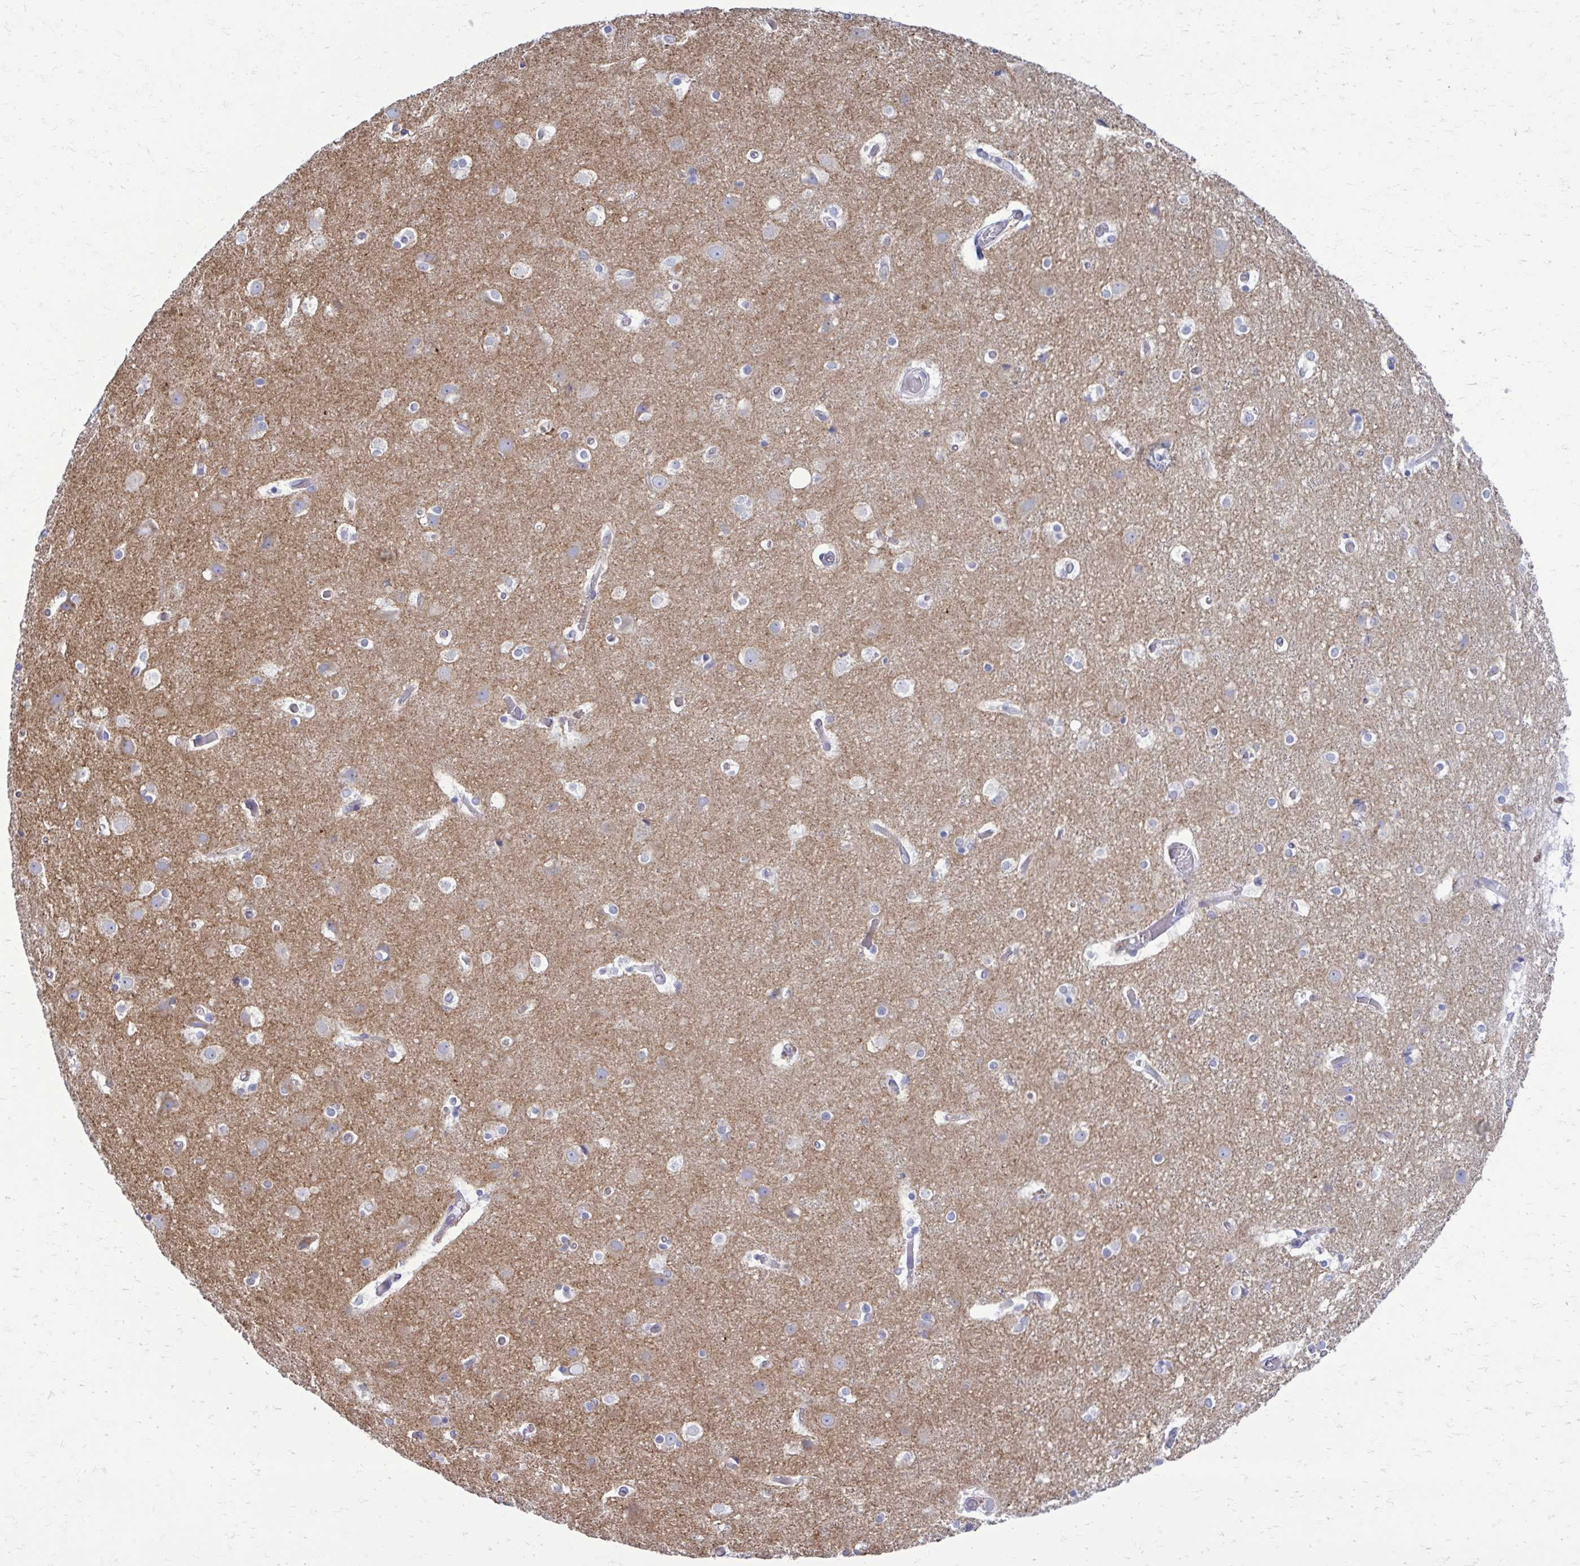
{"staining": {"intensity": "negative", "quantity": "none", "location": "none"}, "tissue": "cerebral cortex", "cell_type": "Endothelial cells", "image_type": "normal", "snomed": [{"axis": "morphology", "description": "Normal tissue, NOS"}, {"axis": "topography", "description": "Cerebral cortex"}], "caption": "The micrograph shows no significant expression in endothelial cells of cerebral cortex.", "gene": "CLTA", "patient": {"sex": "female", "age": 52}}